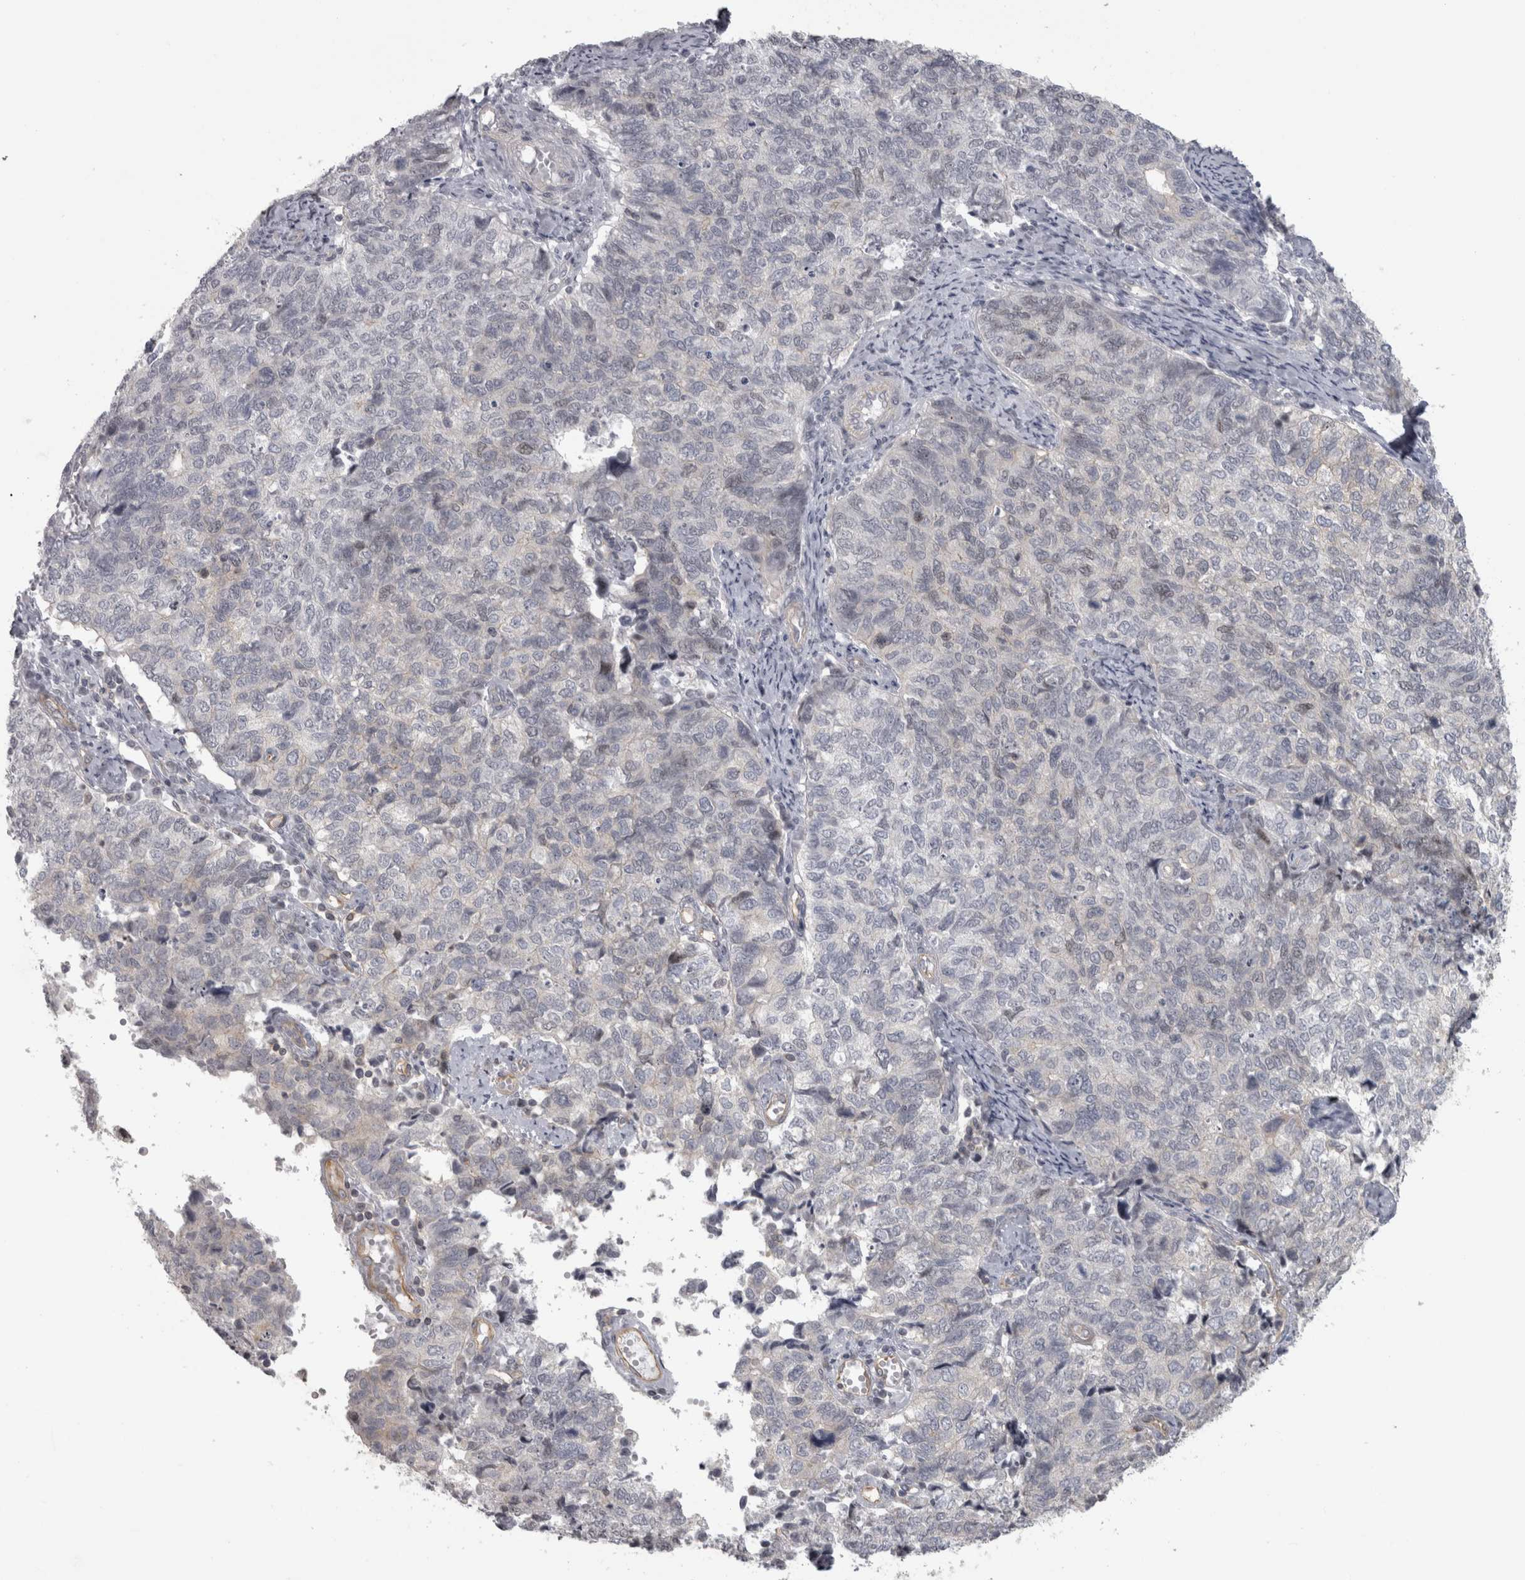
{"staining": {"intensity": "negative", "quantity": "none", "location": "none"}, "tissue": "cervical cancer", "cell_type": "Tumor cells", "image_type": "cancer", "snomed": [{"axis": "morphology", "description": "Squamous cell carcinoma, NOS"}, {"axis": "topography", "description": "Cervix"}], "caption": "Immunohistochemical staining of human cervical cancer demonstrates no significant staining in tumor cells. (Stains: DAB (3,3'-diaminobenzidine) immunohistochemistry (IHC) with hematoxylin counter stain, Microscopy: brightfield microscopy at high magnification).", "gene": "PPP1R12B", "patient": {"sex": "female", "age": 63}}